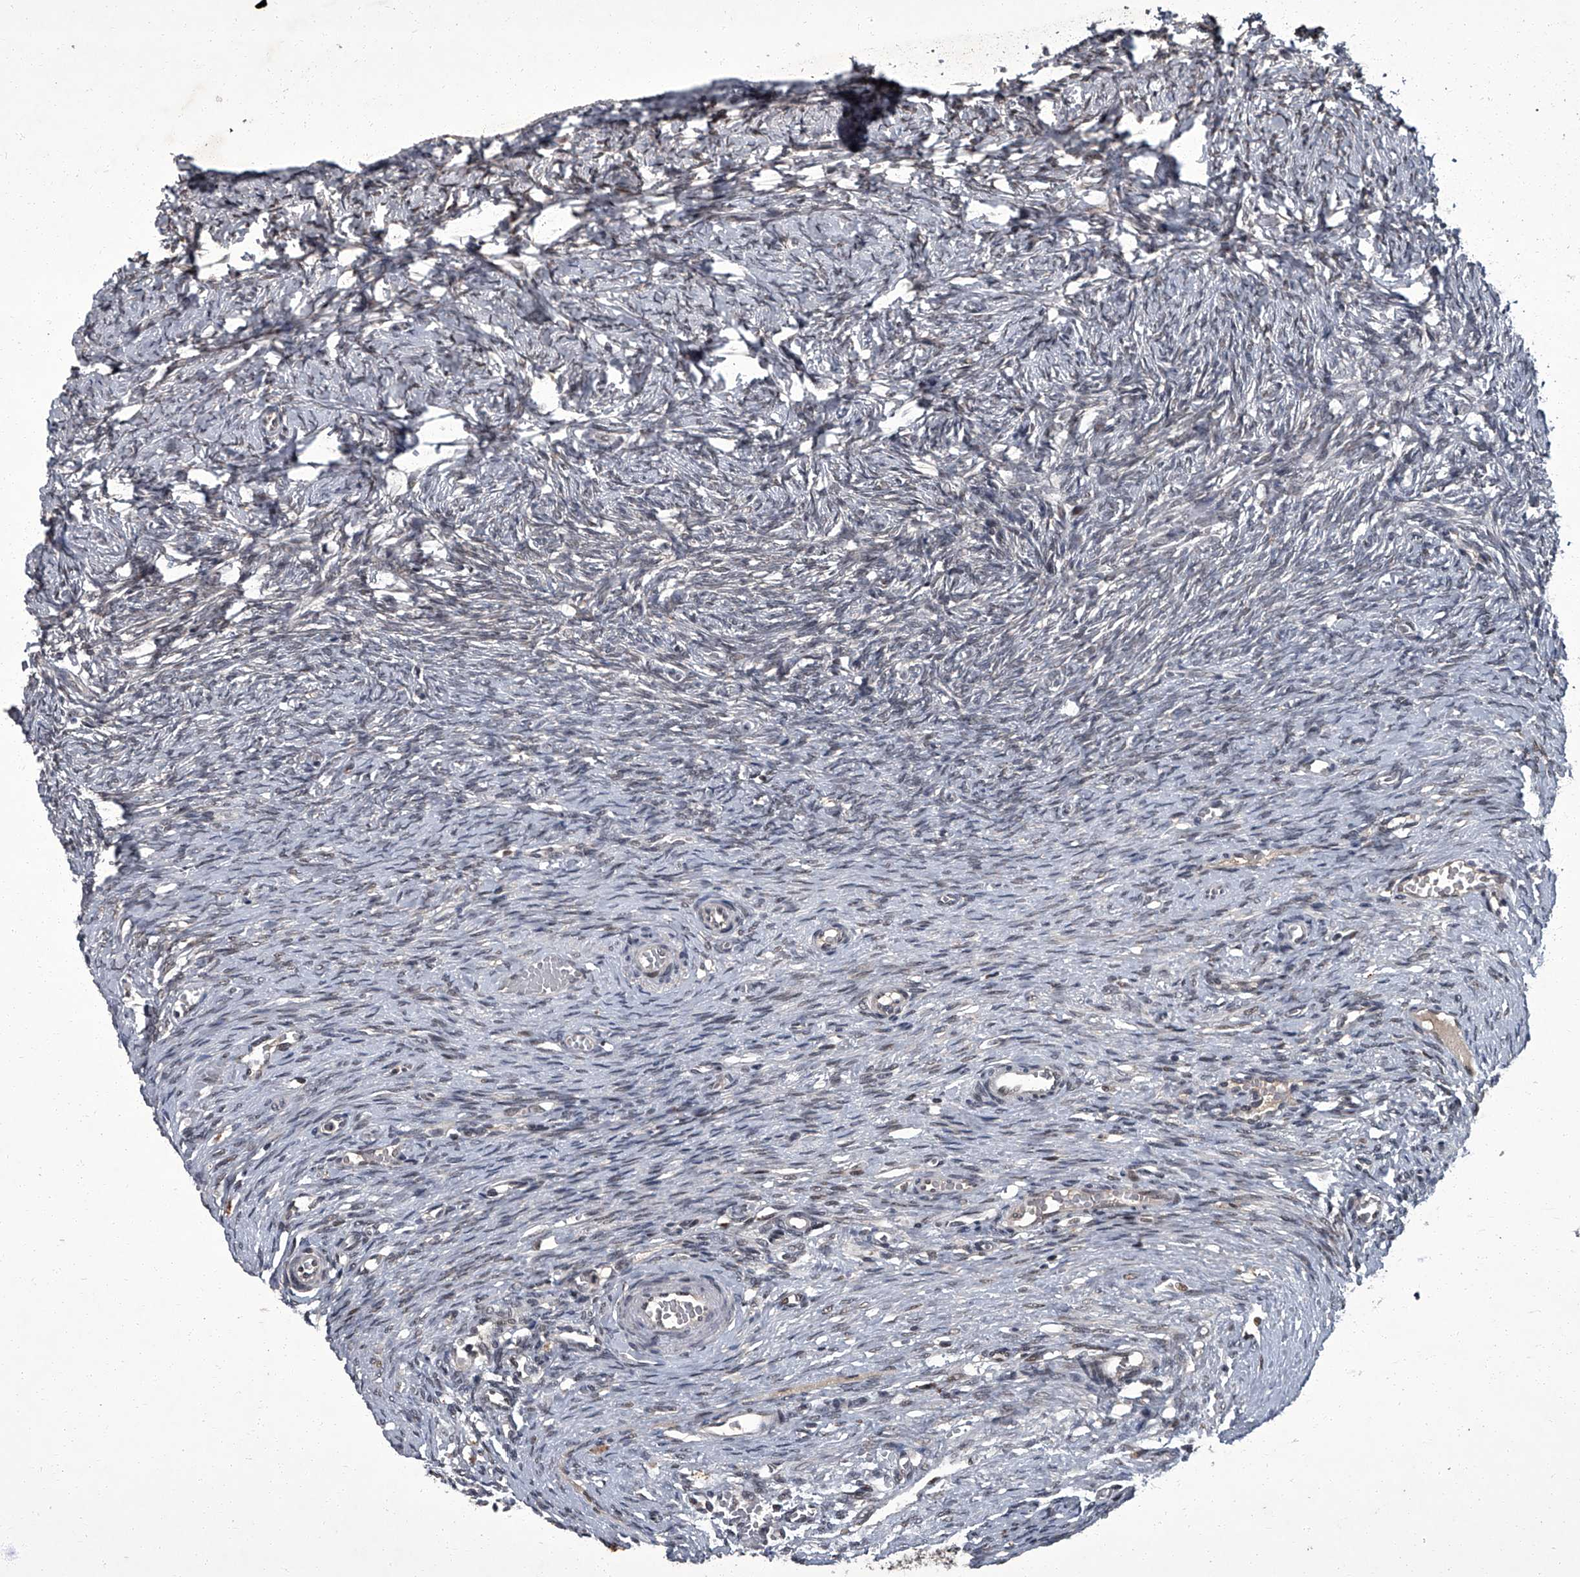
{"staining": {"intensity": "moderate", "quantity": "25%-75%", "location": "cytoplasmic/membranous,nuclear"}, "tissue": "ovary", "cell_type": "Follicle cells", "image_type": "normal", "snomed": [{"axis": "morphology", "description": "Adenocarcinoma, NOS"}, {"axis": "topography", "description": "Endometrium"}], "caption": "The immunohistochemical stain labels moderate cytoplasmic/membranous,nuclear staining in follicle cells of benign ovary. Immunohistochemistry stains the protein in brown and the nuclei are stained blue.", "gene": "ZNF518B", "patient": {"sex": "female", "age": 32}}